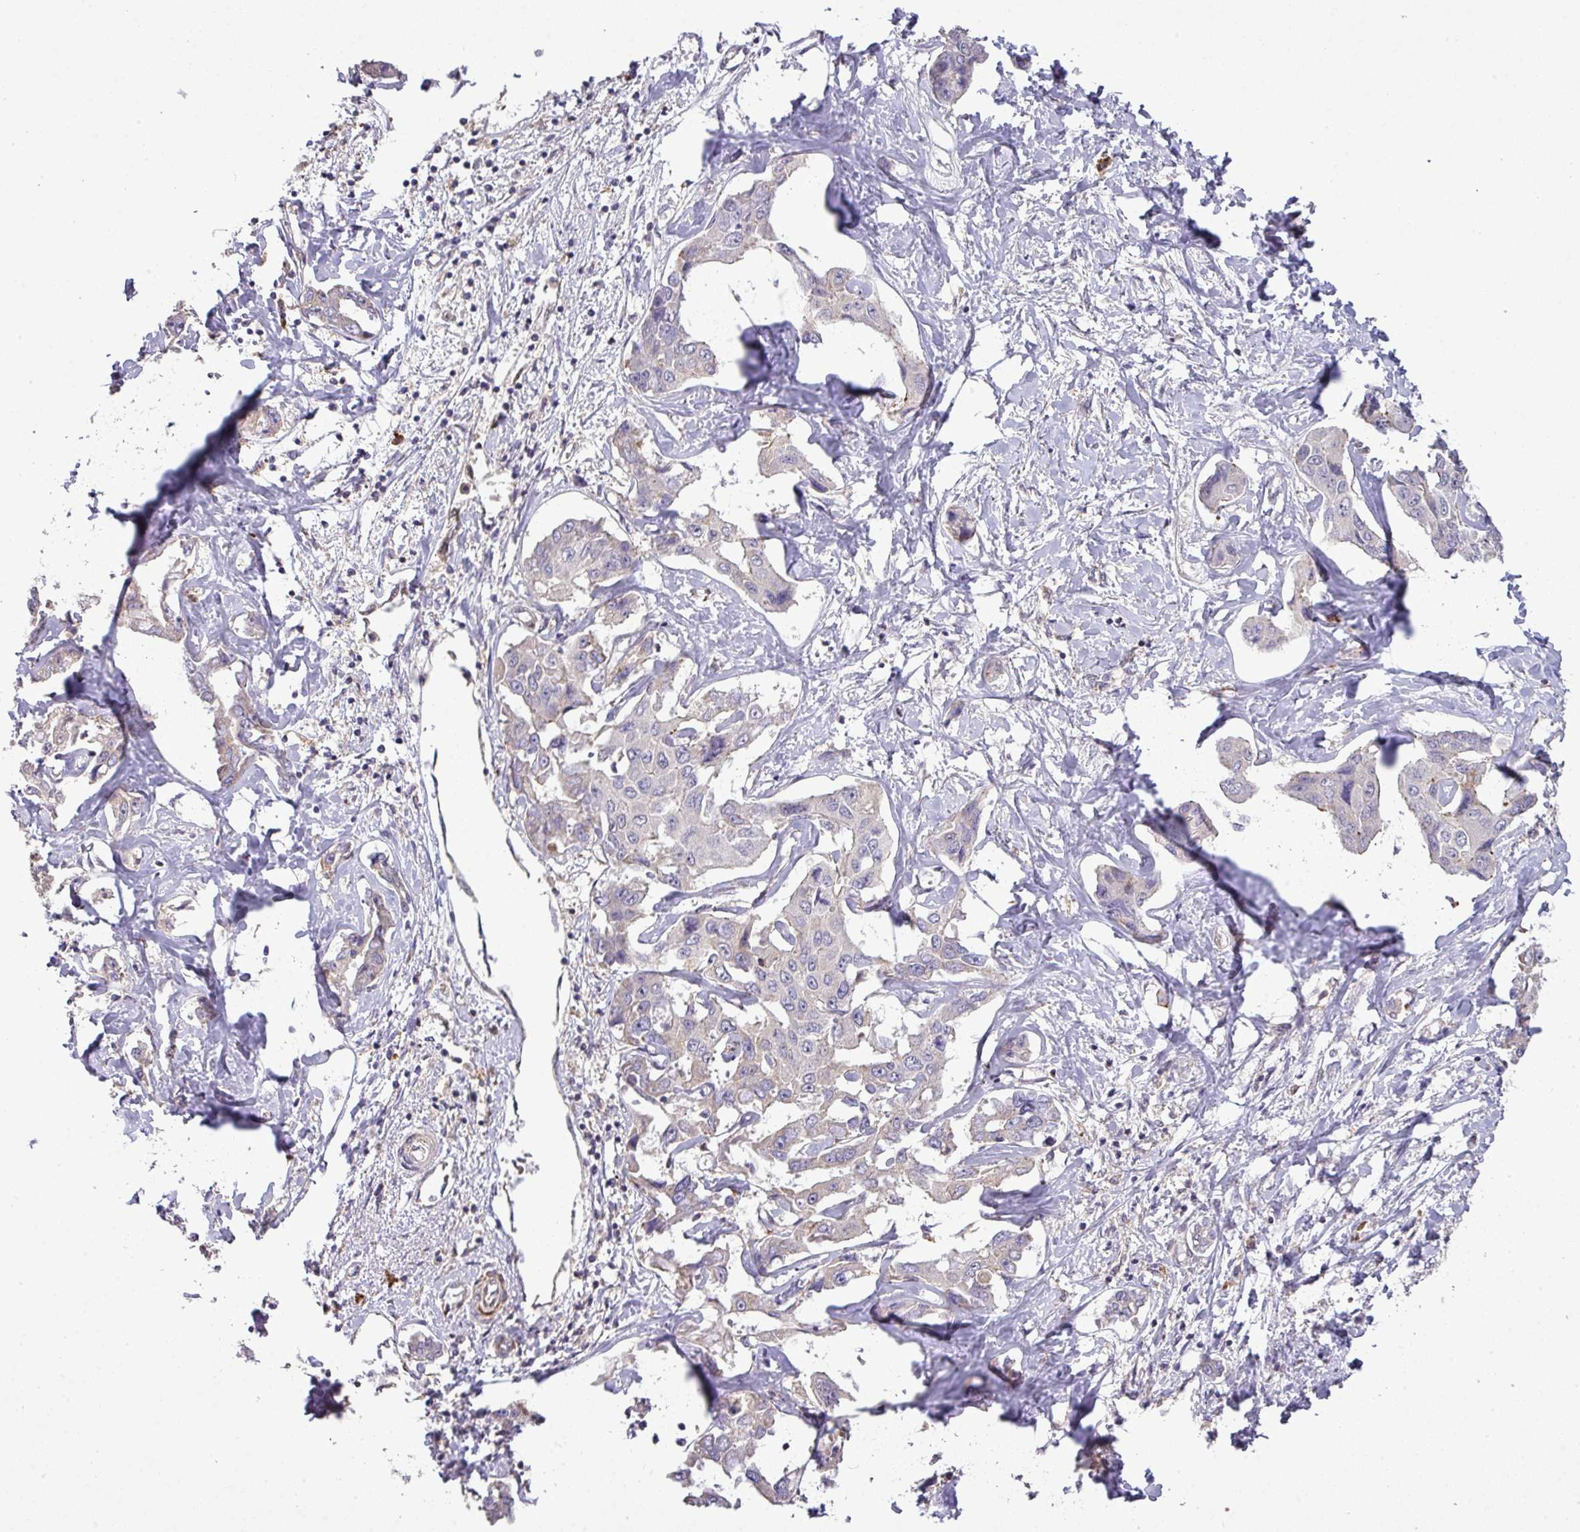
{"staining": {"intensity": "negative", "quantity": "none", "location": "none"}, "tissue": "liver cancer", "cell_type": "Tumor cells", "image_type": "cancer", "snomed": [{"axis": "morphology", "description": "Cholangiocarcinoma"}, {"axis": "topography", "description": "Liver"}], "caption": "An image of liver cancer stained for a protein demonstrates no brown staining in tumor cells. (Stains: DAB immunohistochemistry (IHC) with hematoxylin counter stain, Microscopy: brightfield microscopy at high magnification).", "gene": "TPRA1", "patient": {"sex": "male", "age": 59}}